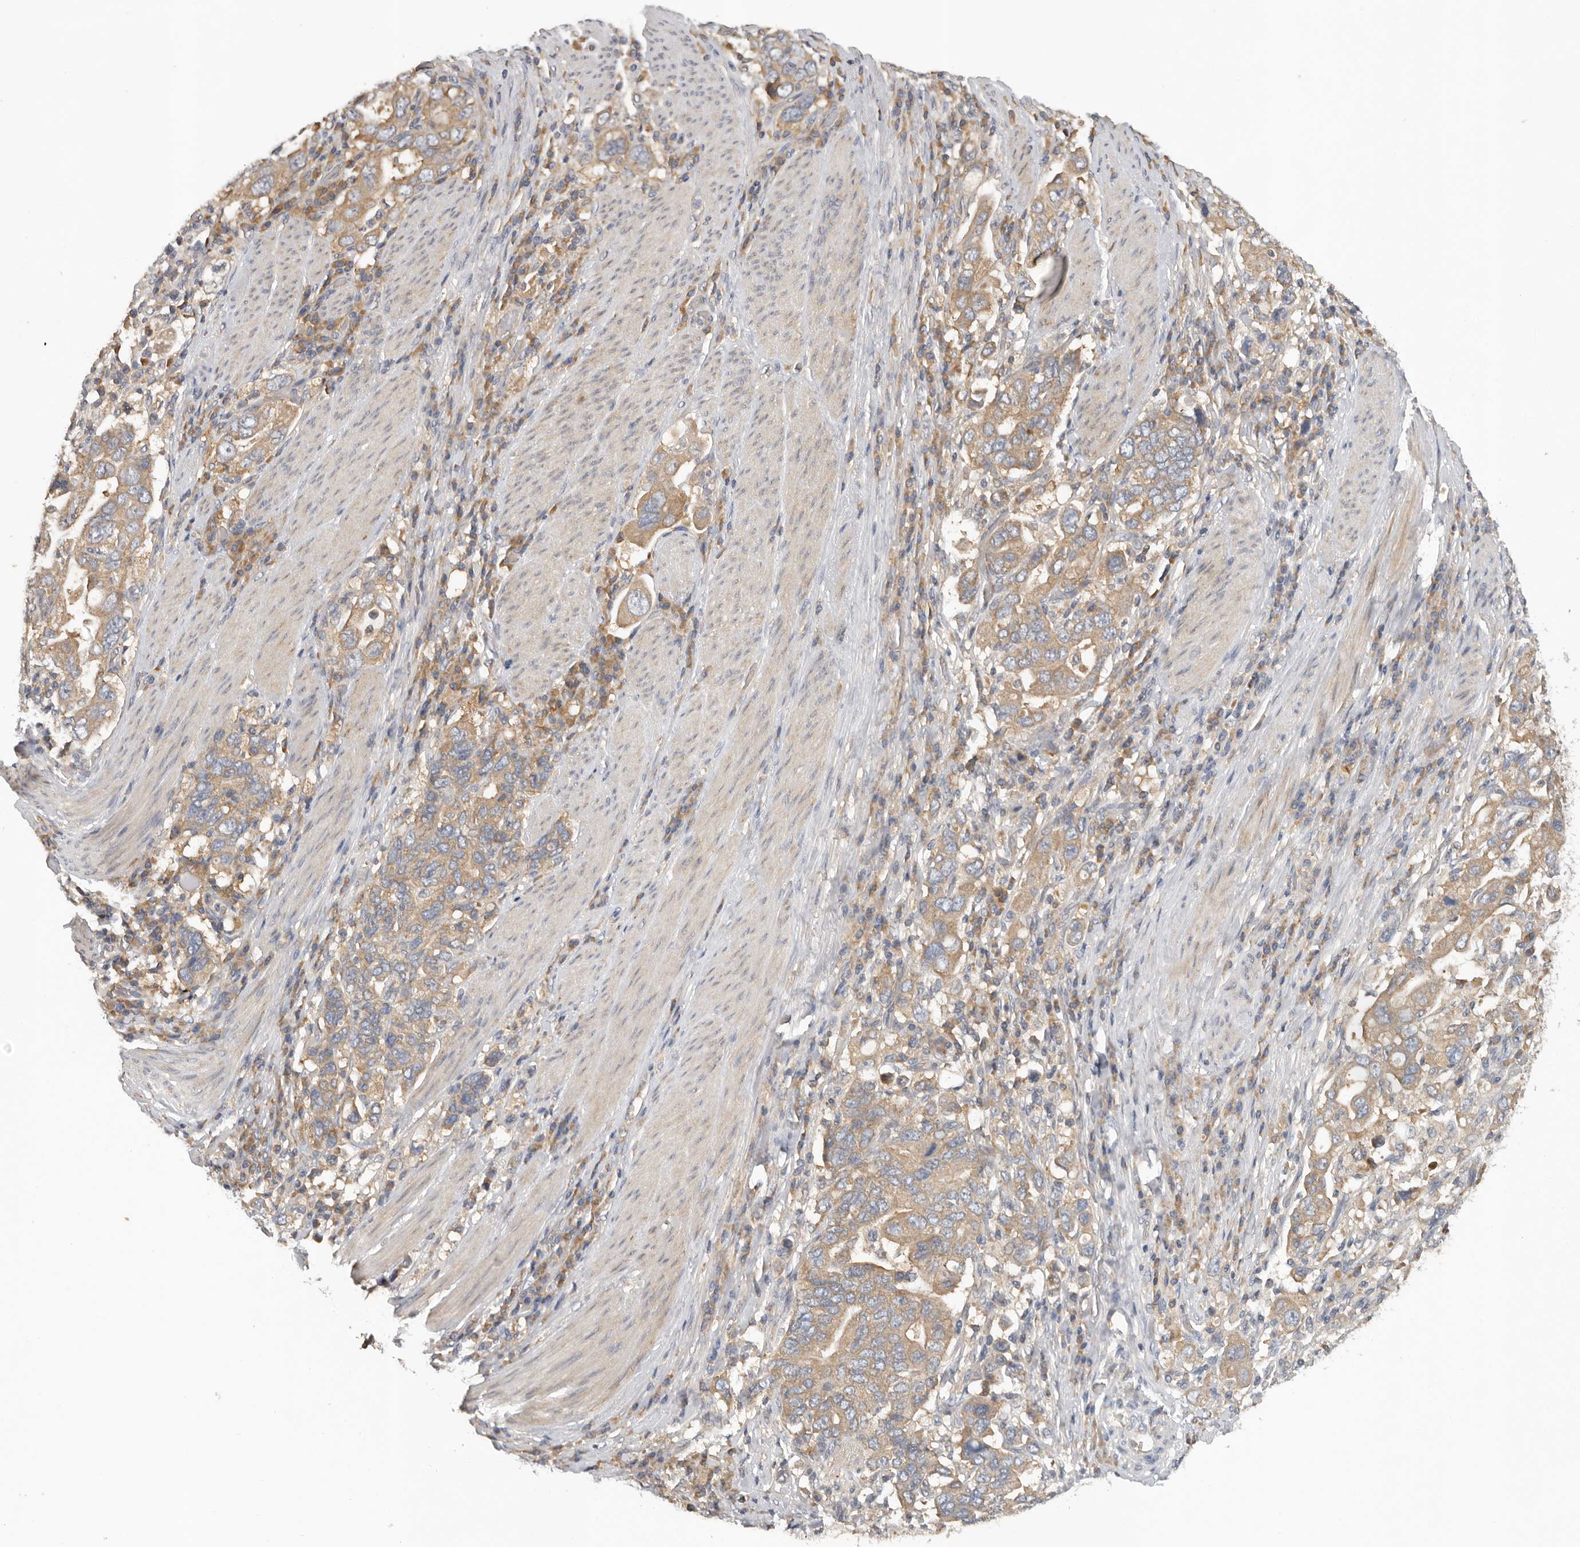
{"staining": {"intensity": "moderate", "quantity": ">75%", "location": "cytoplasmic/membranous"}, "tissue": "stomach cancer", "cell_type": "Tumor cells", "image_type": "cancer", "snomed": [{"axis": "morphology", "description": "Adenocarcinoma, NOS"}, {"axis": "topography", "description": "Stomach, upper"}], "caption": "A medium amount of moderate cytoplasmic/membranous positivity is present in about >75% of tumor cells in adenocarcinoma (stomach) tissue.", "gene": "PPP1R42", "patient": {"sex": "male", "age": 62}}